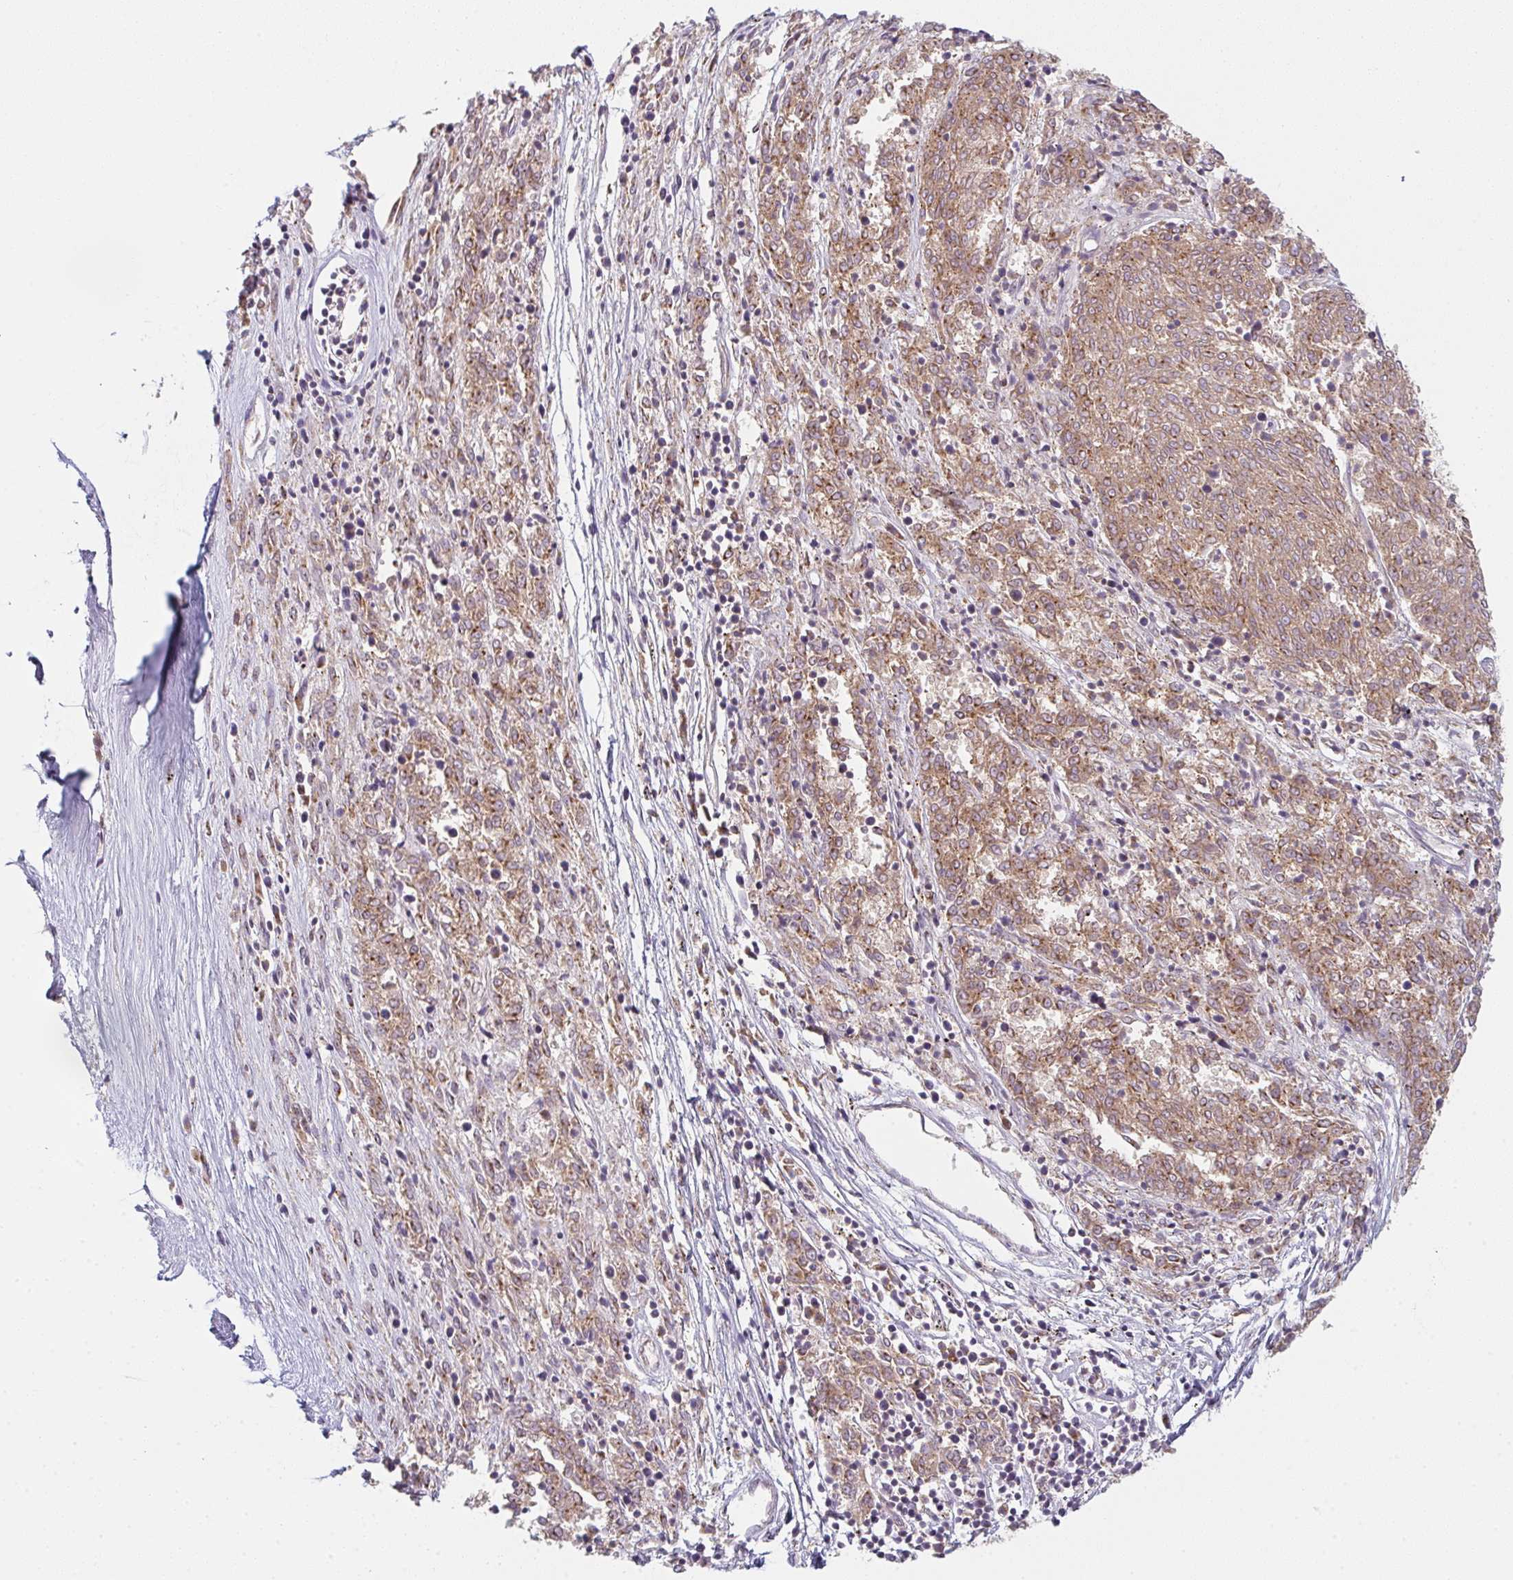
{"staining": {"intensity": "moderate", "quantity": ">75%", "location": "cytoplasmic/membranous"}, "tissue": "melanoma", "cell_type": "Tumor cells", "image_type": "cancer", "snomed": [{"axis": "morphology", "description": "Malignant melanoma, NOS"}, {"axis": "topography", "description": "Skin"}], "caption": "An image showing moderate cytoplasmic/membranous expression in approximately >75% of tumor cells in malignant melanoma, as visualized by brown immunohistochemical staining.", "gene": "GVQW3", "patient": {"sex": "female", "age": 72}}